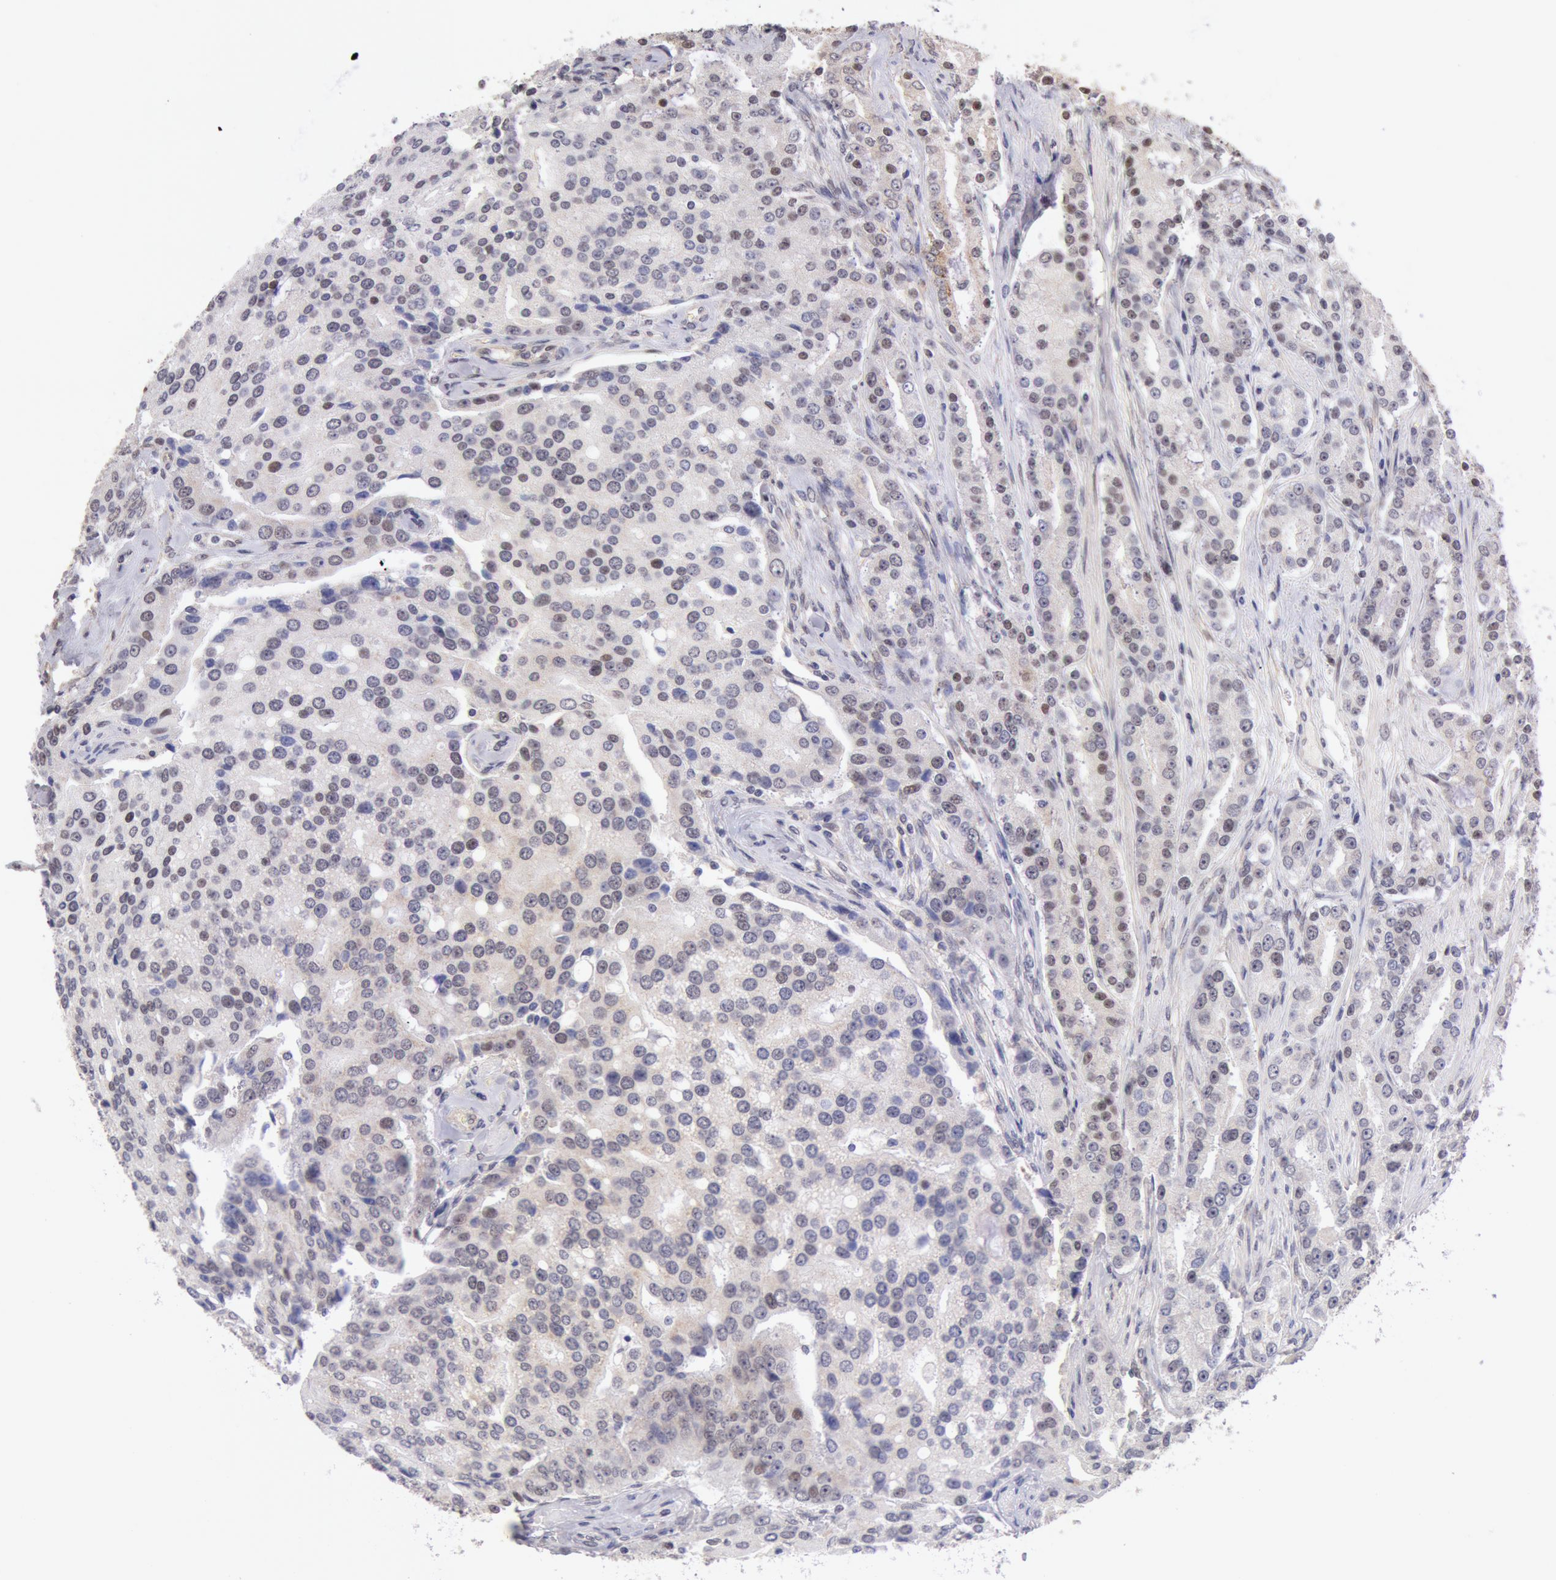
{"staining": {"intensity": "moderate", "quantity": "25%-75%", "location": "nuclear"}, "tissue": "prostate cancer", "cell_type": "Tumor cells", "image_type": "cancer", "snomed": [{"axis": "morphology", "description": "Adenocarcinoma, Medium grade"}, {"axis": "topography", "description": "Prostate"}], "caption": "Prostate cancer stained with DAB (3,3'-diaminobenzidine) immunohistochemistry (IHC) exhibits medium levels of moderate nuclear expression in about 25%-75% of tumor cells.", "gene": "CDKN2B", "patient": {"sex": "male", "age": 72}}